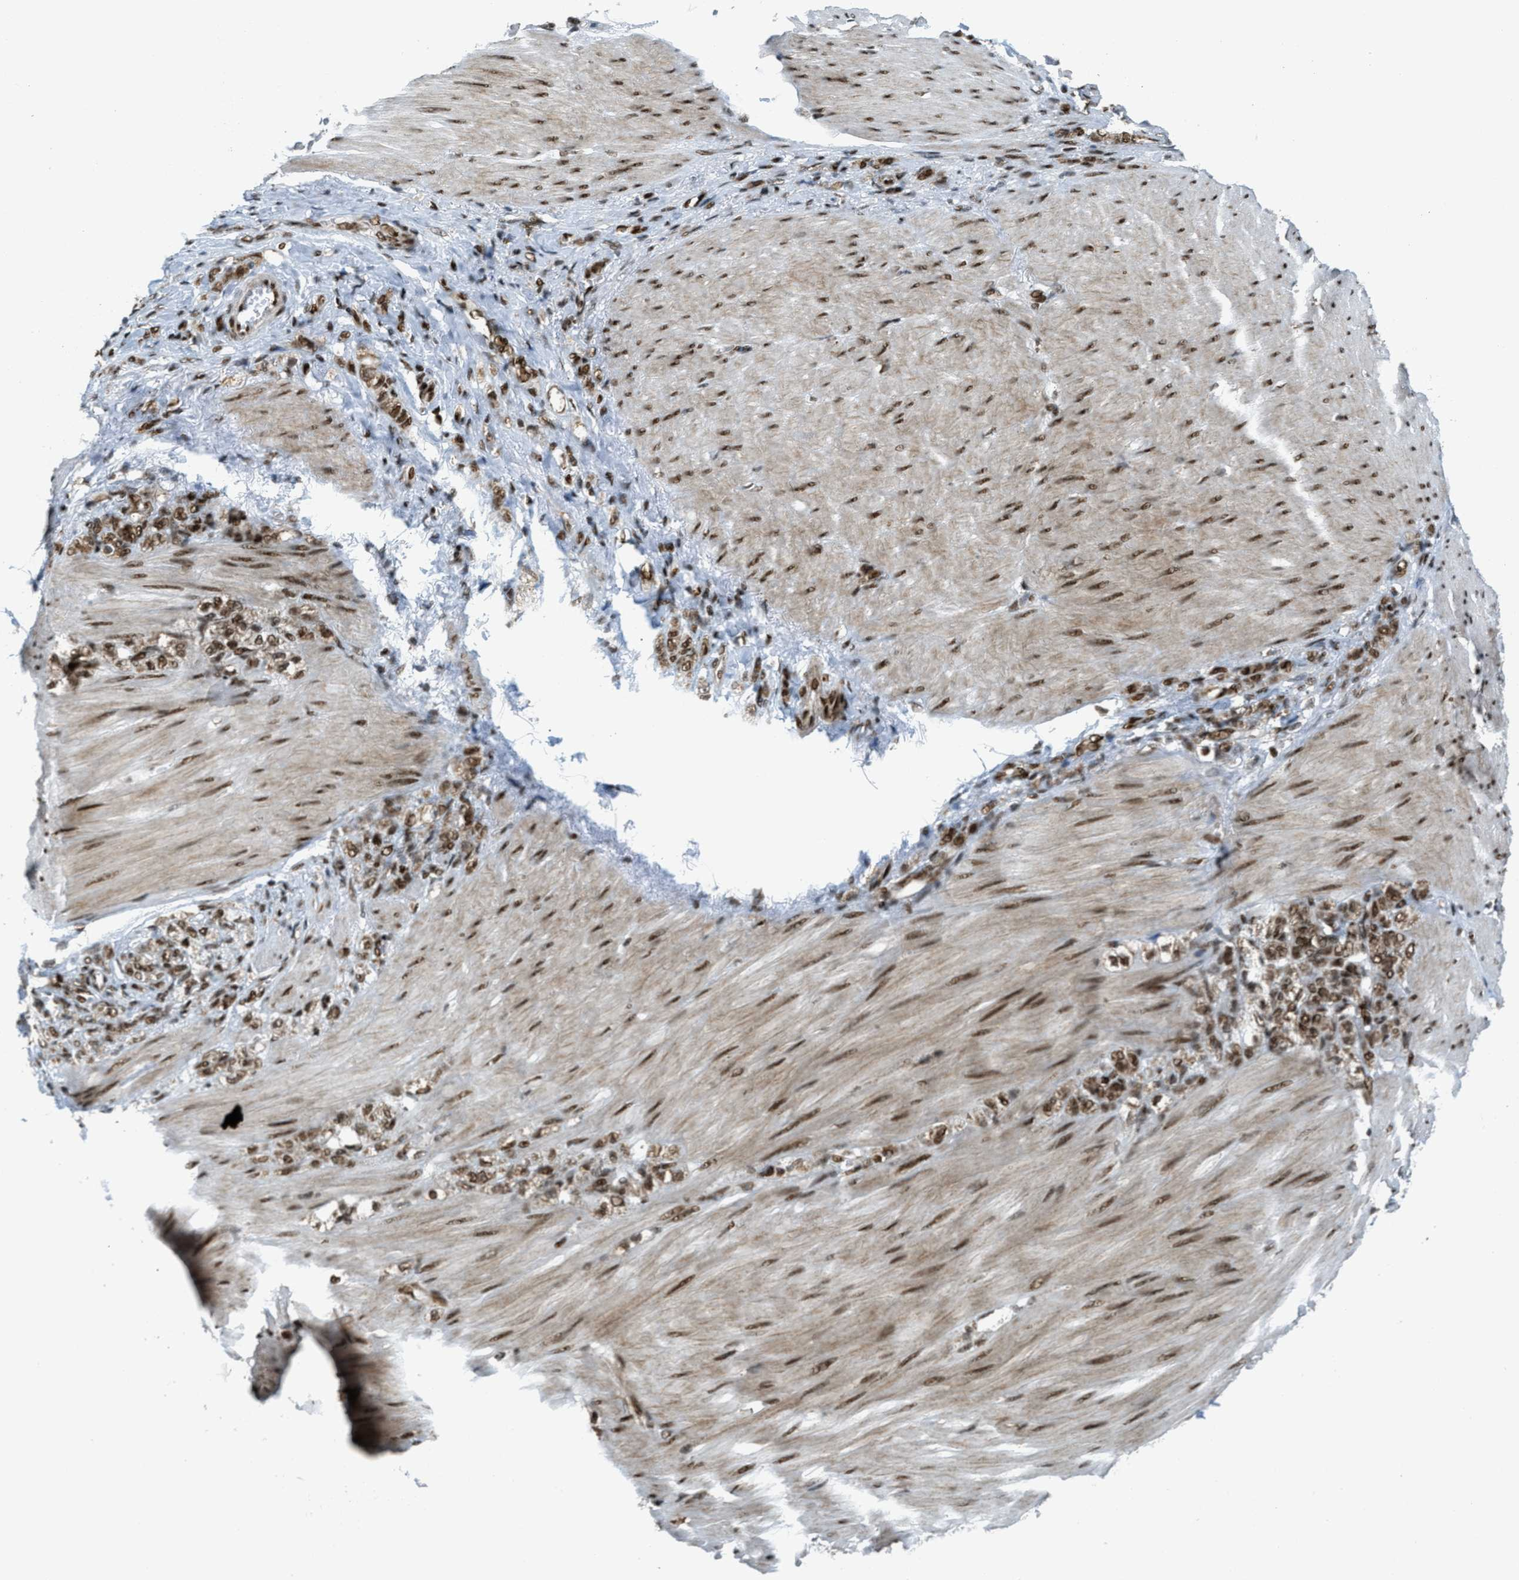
{"staining": {"intensity": "moderate", "quantity": ">75%", "location": "nuclear"}, "tissue": "stomach cancer", "cell_type": "Tumor cells", "image_type": "cancer", "snomed": [{"axis": "morphology", "description": "Normal tissue, NOS"}, {"axis": "morphology", "description": "Adenocarcinoma, NOS"}, {"axis": "topography", "description": "Stomach"}], "caption": "A brown stain labels moderate nuclear positivity of a protein in human stomach cancer tumor cells. (DAB = brown stain, brightfield microscopy at high magnification).", "gene": "GABPB1", "patient": {"sex": "male", "age": 82}}